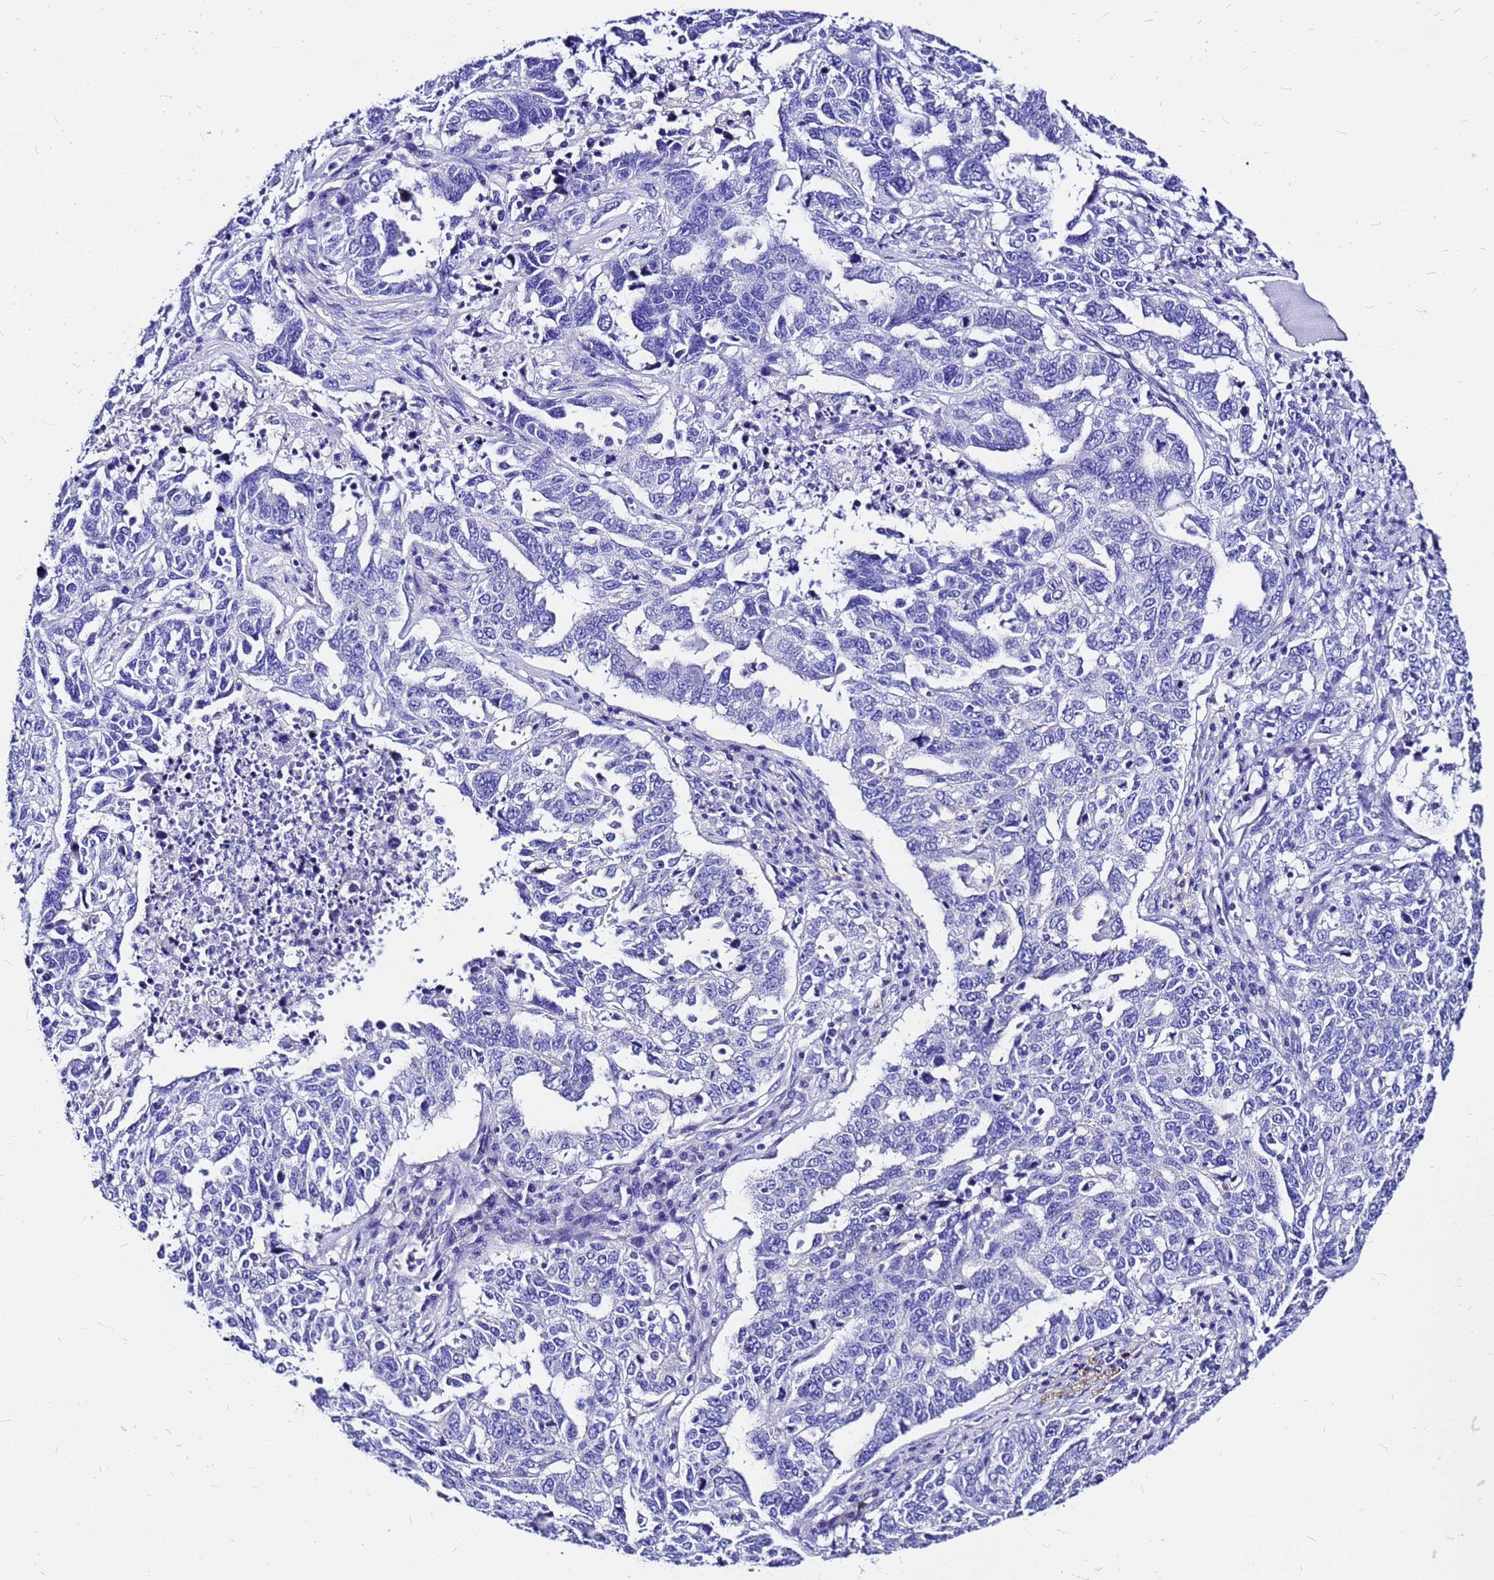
{"staining": {"intensity": "negative", "quantity": "none", "location": "none"}, "tissue": "ovarian cancer", "cell_type": "Tumor cells", "image_type": "cancer", "snomed": [{"axis": "morphology", "description": "Carcinoma, endometroid"}, {"axis": "topography", "description": "Ovary"}], "caption": "IHC micrograph of neoplastic tissue: ovarian cancer stained with DAB reveals no significant protein staining in tumor cells. (IHC, brightfield microscopy, high magnification).", "gene": "HERC4", "patient": {"sex": "female", "age": 62}}